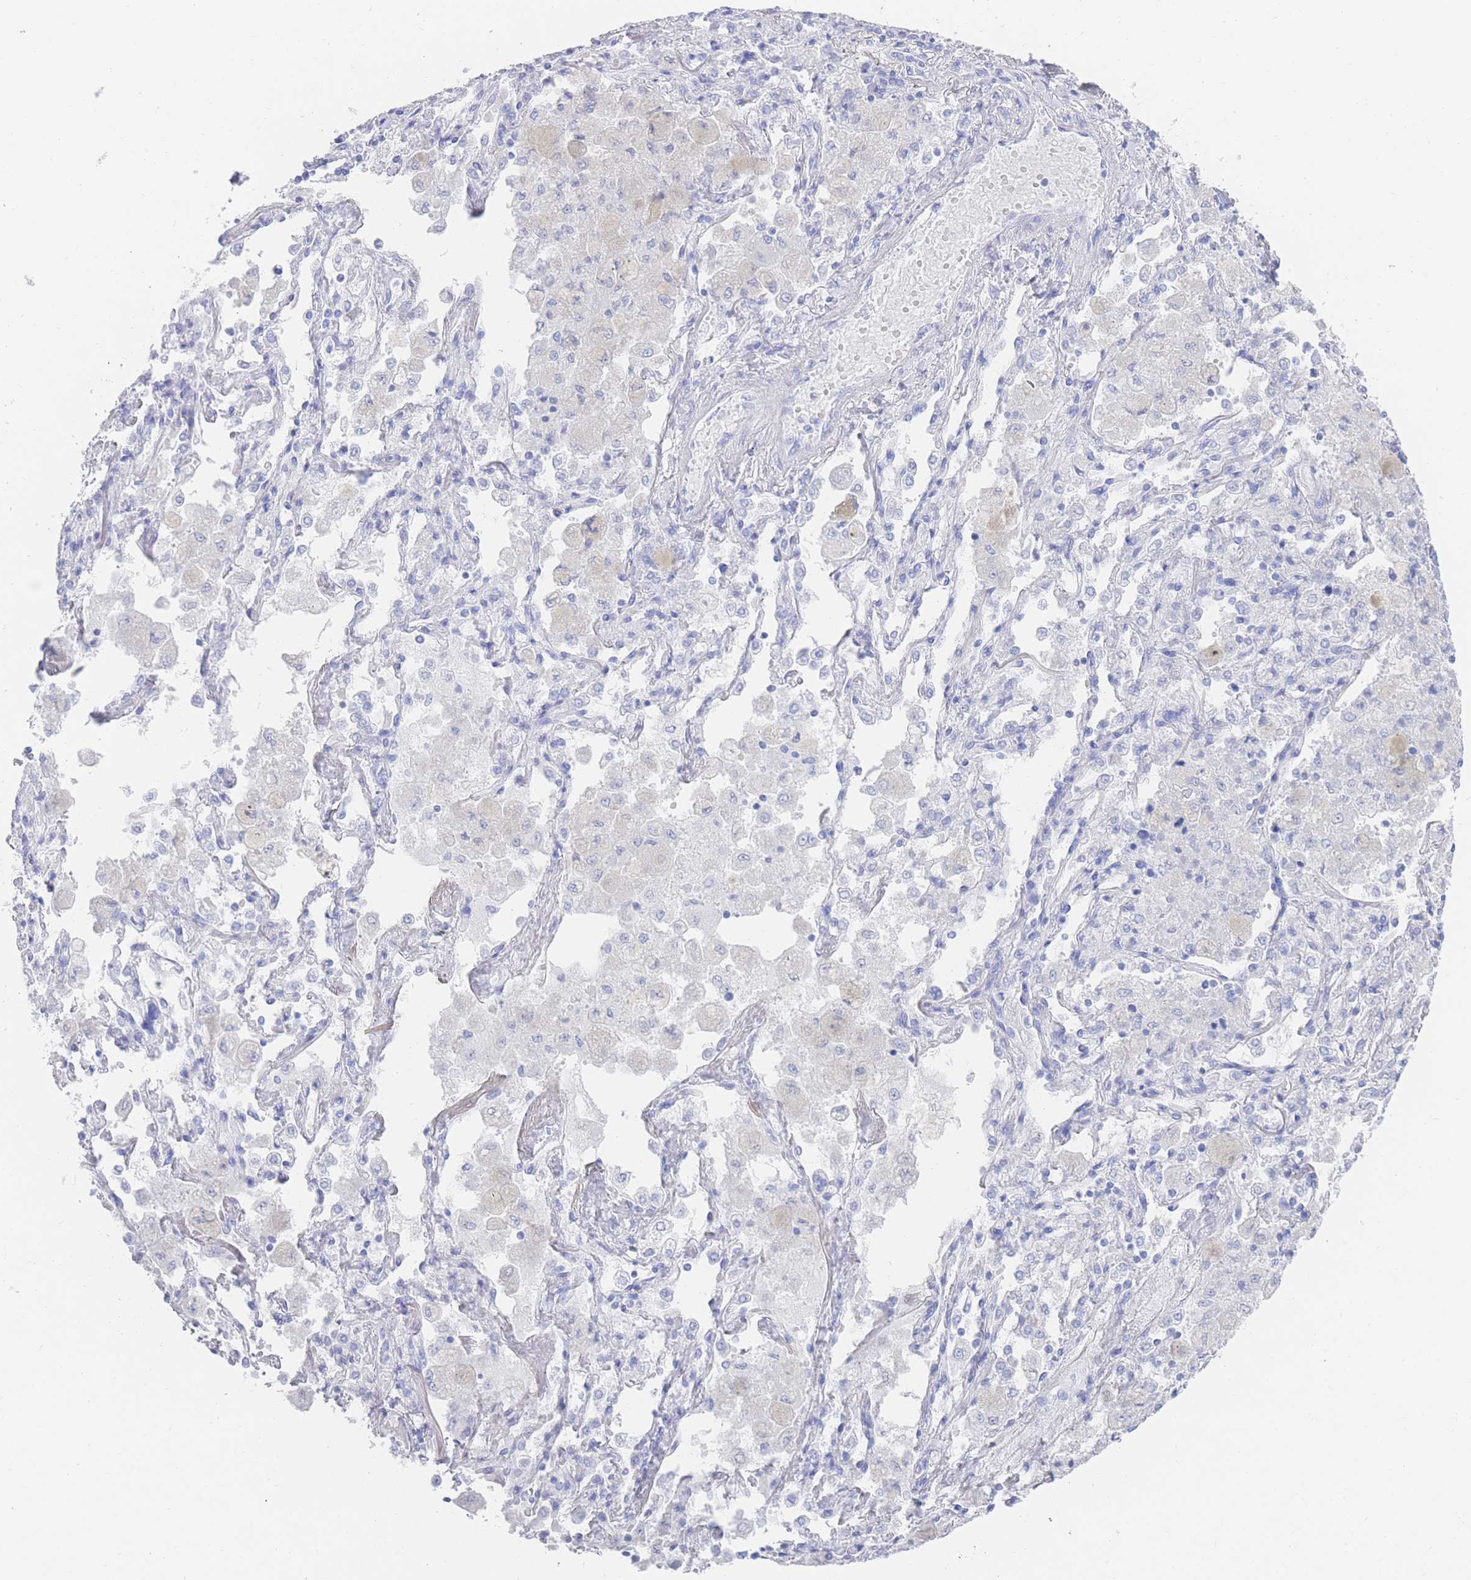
{"staining": {"intensity": "negative", "quantity": "none", "location": "none"}, "tissue": "lung cancer", "cell_type": "Tumor cells", "image_type": "cancer", "snomed": [{"axis": "morphology", "description": "Squamous cell carcinoma, NOS"}, {"axis": "topography", "description": "Lung"}], "caption": "Immunohistochemistry of lung cancer shows no expression in tumor cells.", "gene": "LRRC37A", "patient": {"sex": "female", "age": 70}}